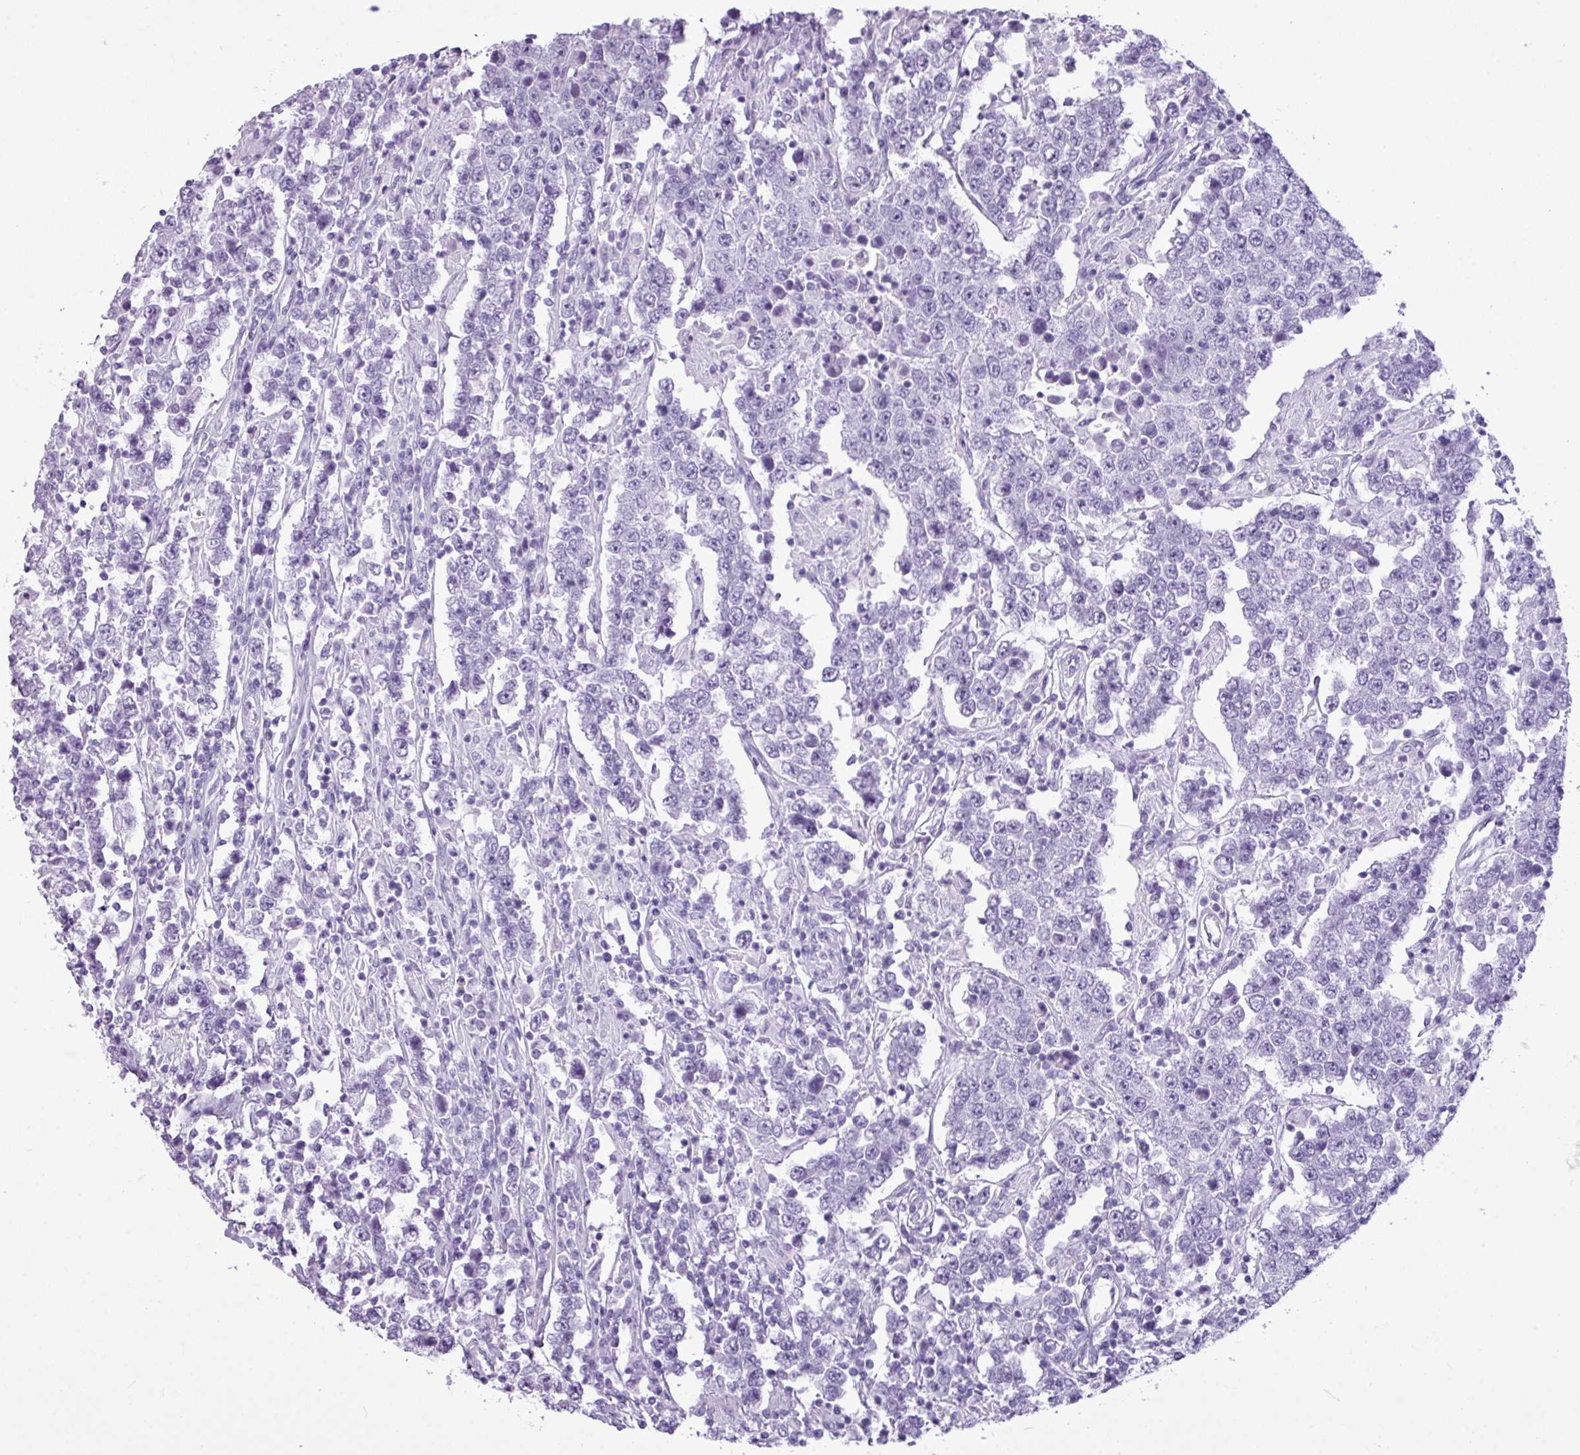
{"staining": {"intensity": "negative", "quantity": "none", "location": "none"}, "tissue": "testis cancer", "cell_type": "Tumor cells", "image_type": "cancer", "snomed": [{"axis": "morphology", "description": "Normal tissue, NOS"}, {"axis": "morphology", "description": "Urothelial carcinoma, High grade"}, {"axis": "morphology", "description": "Seminoma, NOS"}, {"axis": "morphology", "description": "Carcinoma, Embryonal, NOS"}, {"axis": "topography", "description": "Urinary bladder"}, {"axis": "topography", "description": "Testis"}], "caption": "High magnification brightfield microscopy of testis cancer (embryonal carcinoma) stained with DAB (3,3'-diaminobenzidine) (brown) and counterstained with hematoxylin (blue): tumor cells show no significant positivity. Nuclei are stained in blue.", "gene": "AMY1B", "patient": {"sex": "male", "age": 41}}